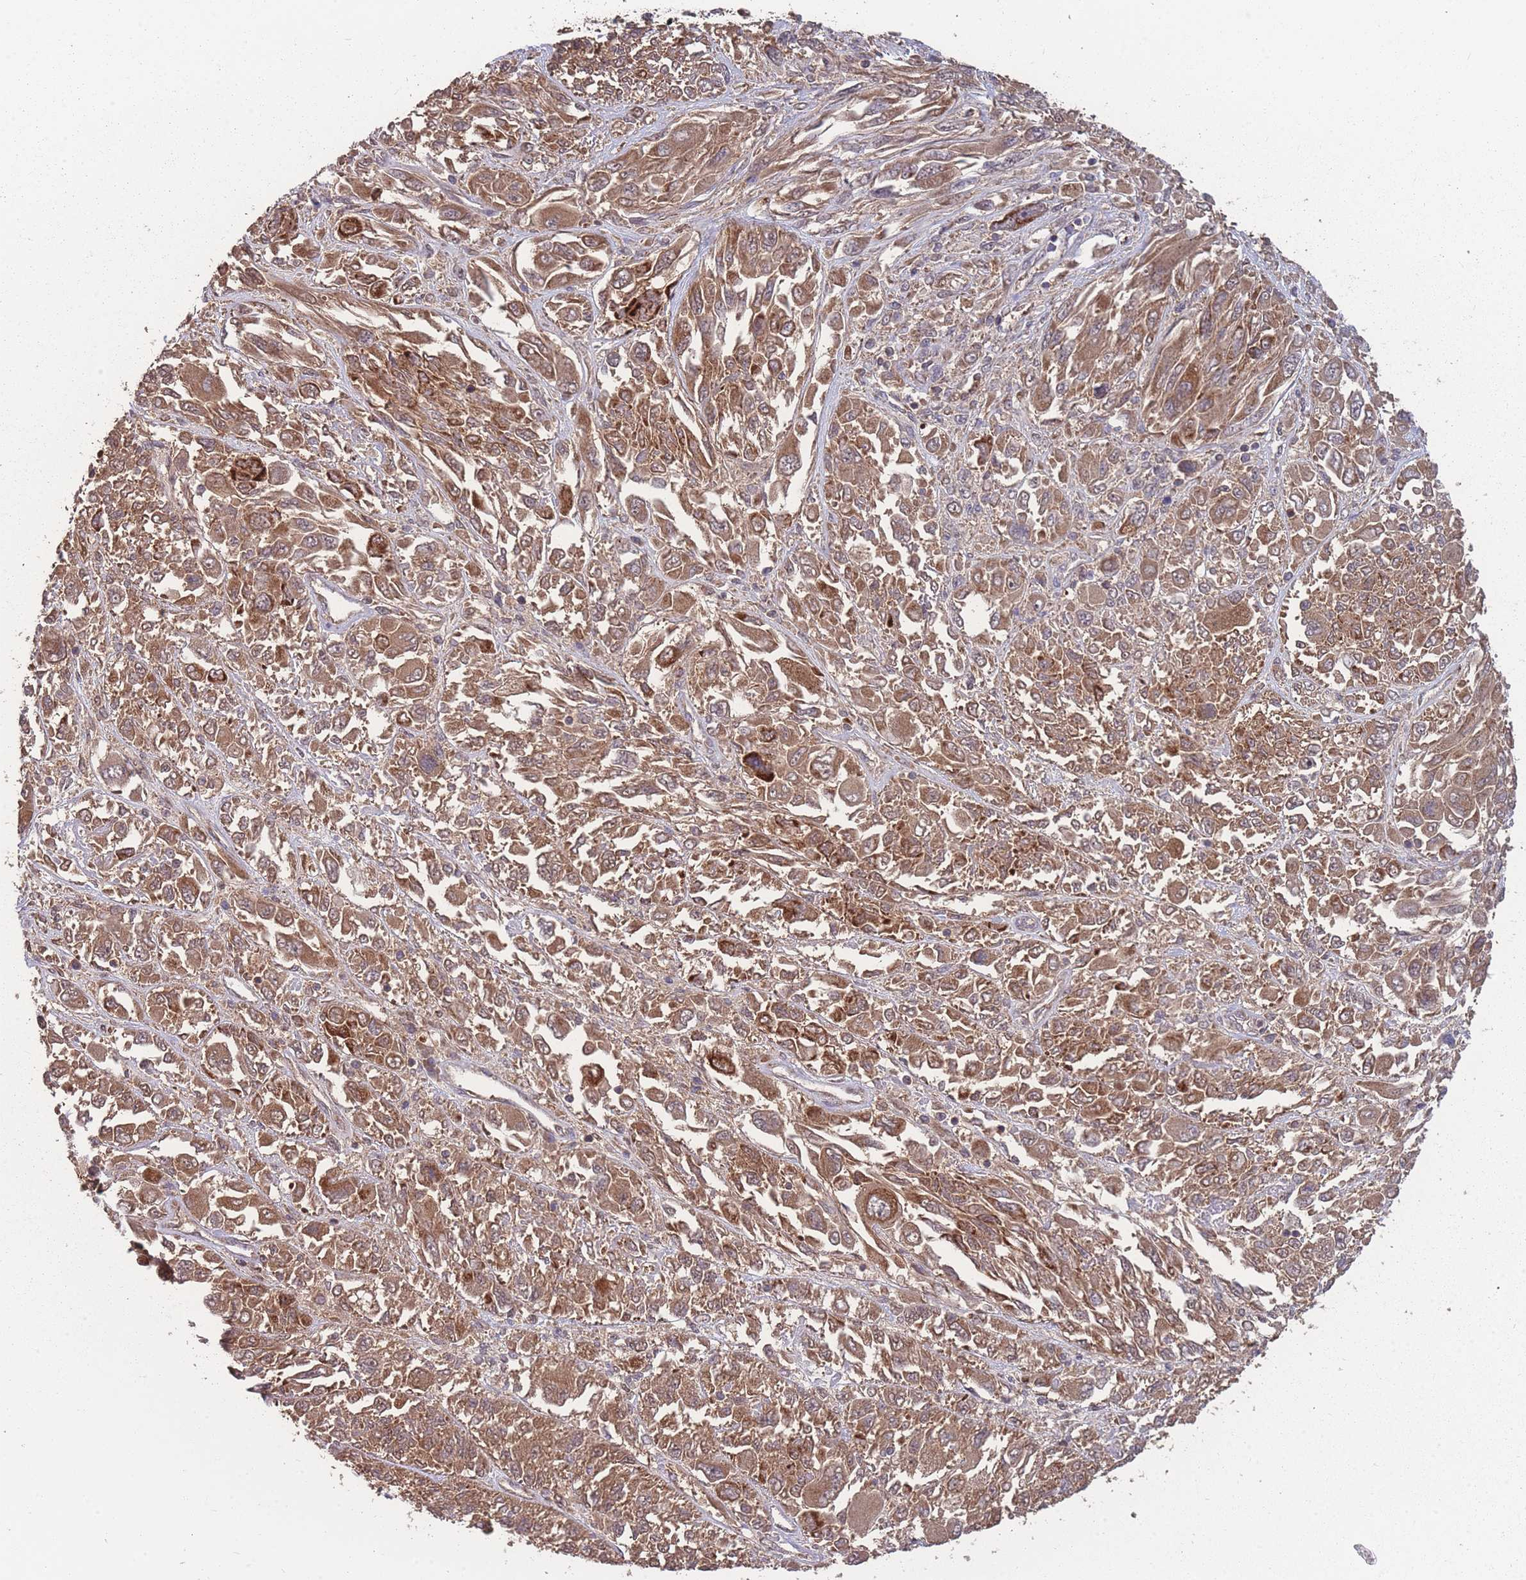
{"staining": {"intensity": "moderate", "quantity": ">75%", "location": "cytoplasmic/membranous"}, "tissue": "melanoma", "cell_type": "Tumor cells", "image_type": "cancer", "snomed": [{"axis": "morphology", "description": "Malignant melanoma, NOS"}, {"axis": "topography", "description": "Skin"}], "caption": "Immunohistochemistry micrograph of melanoma stained for a protein (brown), which displays medium levels of moderate cytoplasmic/membranous staining in about >75% of tumor cells.", "gene": "SLC35B4", "patient": {"sex": "female", "age": 91}}